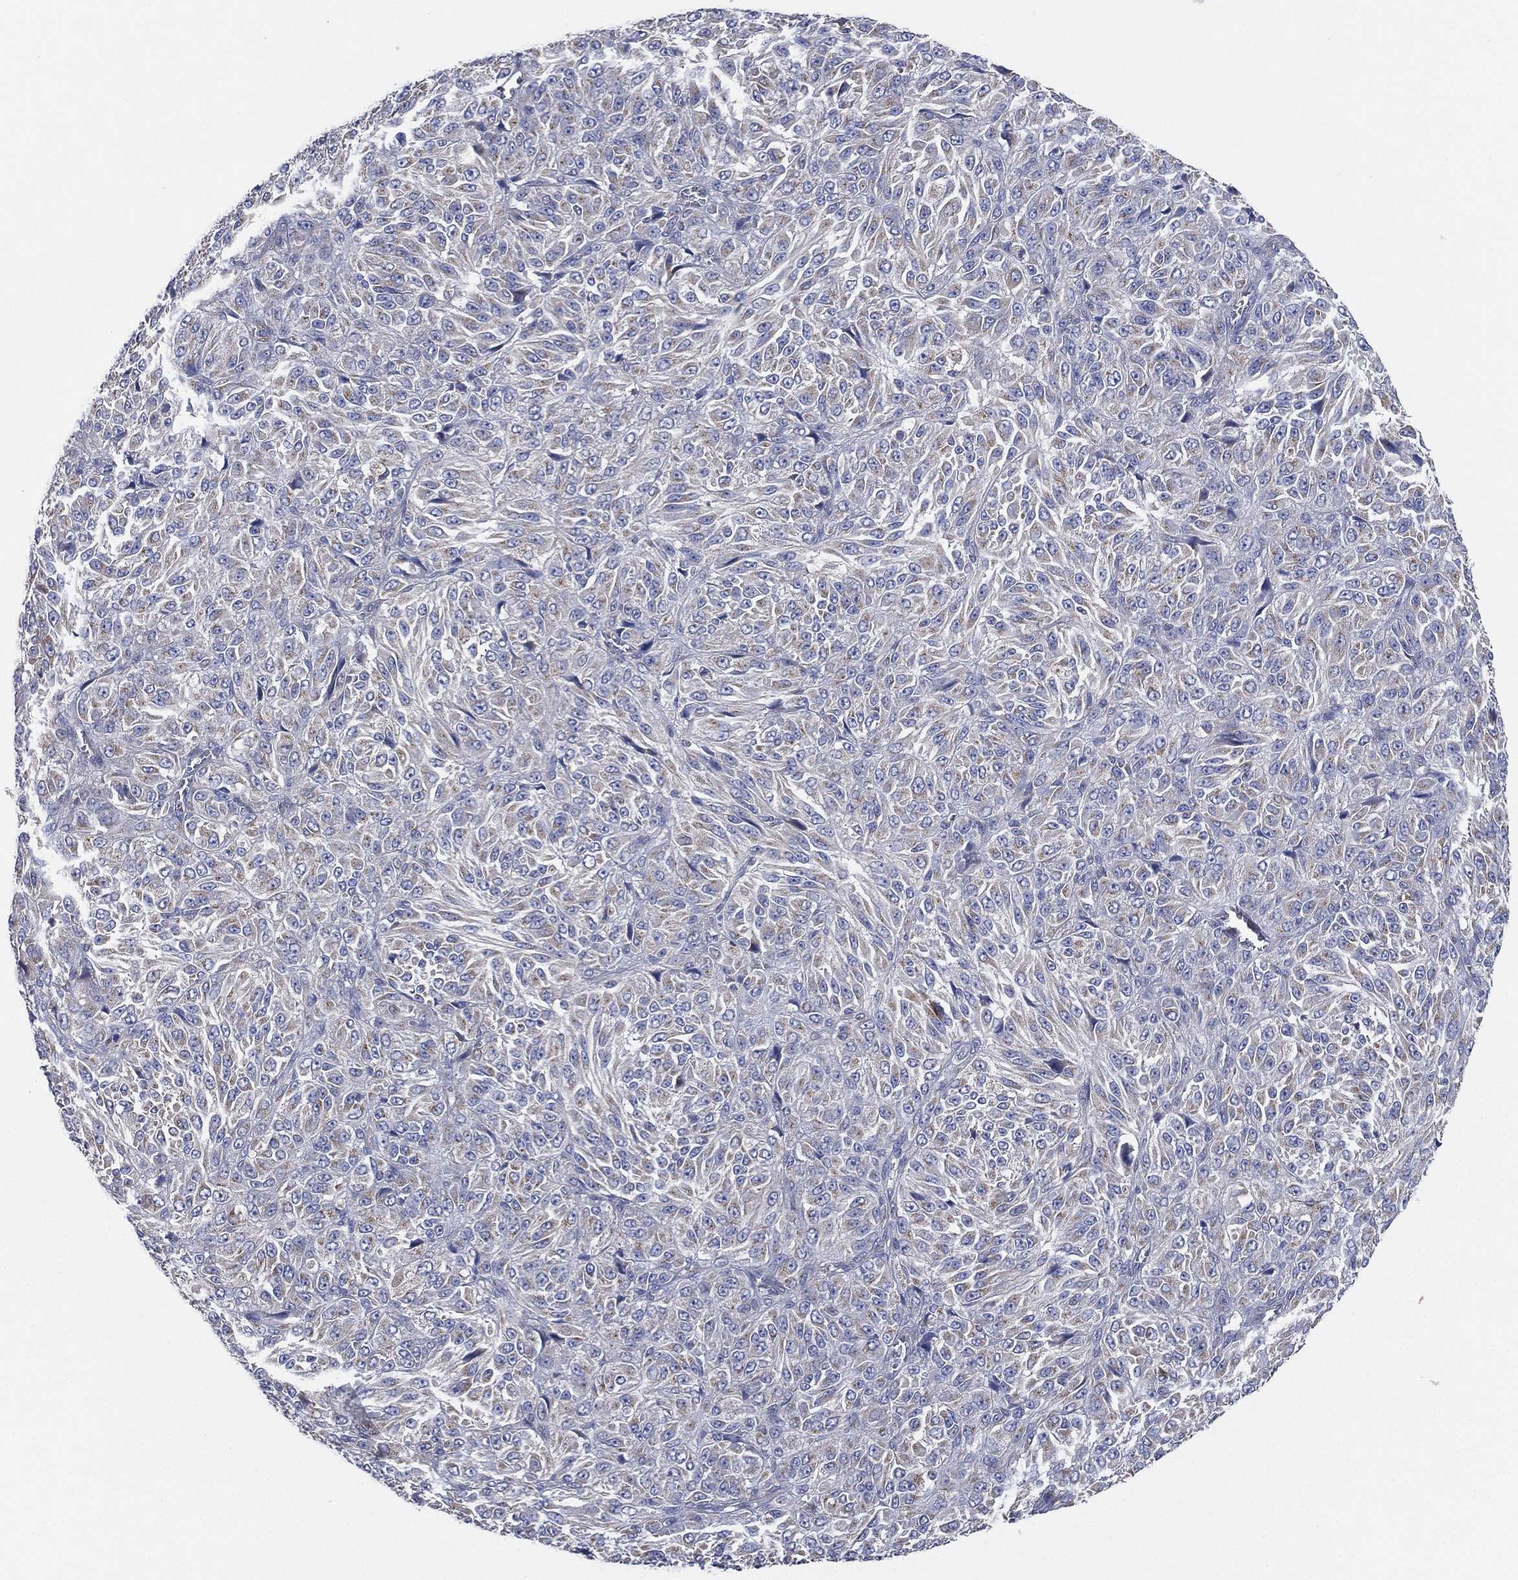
{"staining": {"intensity": "weak", "quantity": "<25%", "location": "cytoplasmic/membranous"}, "tissue": "melanoma", "cell_type": "Tumor cells", "image_type": "cancer", "snomed": [{"axis": "morphology", "description": "Malignant melanoma, Metastatic site"}, {"axis": "topography", "description": "Brain"}], "caption": "Melanoma was stained to show a protein in brown. There is no significant staining in tumor cells.", "gene": "ATP8A2", "patient": {"sex": "female", "age": 56}}